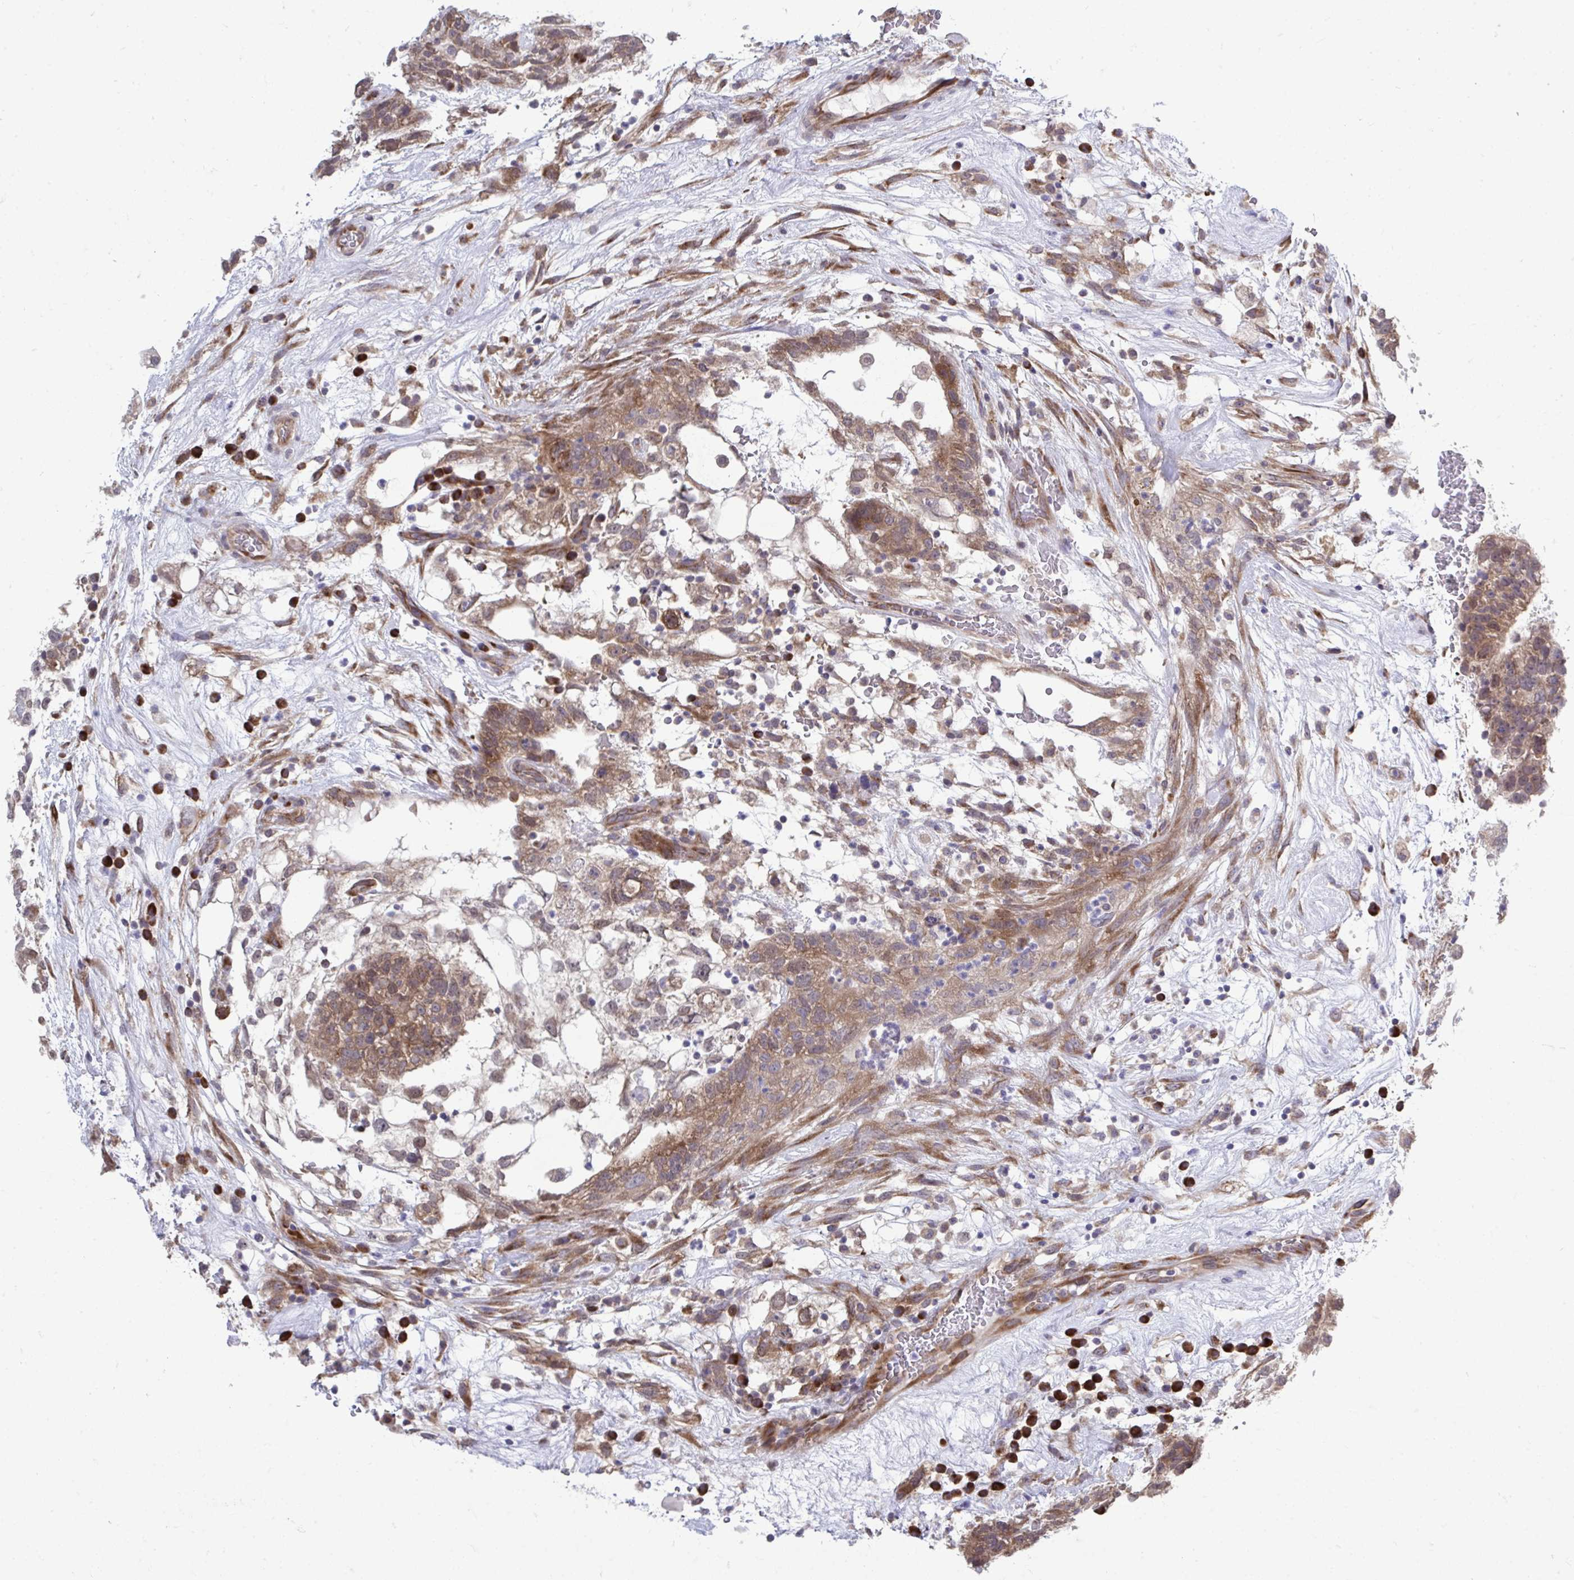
{"staining": {"intensity": "moderate", "quantity": ">75%", "location": "cytoplasmic/membranous"}, "tissue": "testis cancer", "cell_type": "Tumor cells", "image_type": "cancer", "snomed": [{"axis": "morphology", "description": "Normal tissue, NOS"}, {"axis": "morphology", "description": "Carcinoma, Embryonal, NOS"}, {"axis": "topography", "description": "Testis"}], "caption": "Immunohistochemical staining of embryonal carcinoma (testis) demonstrates medium levels of moderate cytoplasmic/membranous protein expression in about >75% of tumor cells.", "gene": "SELENON", "patient": {"sex": "male", "age": 32}}